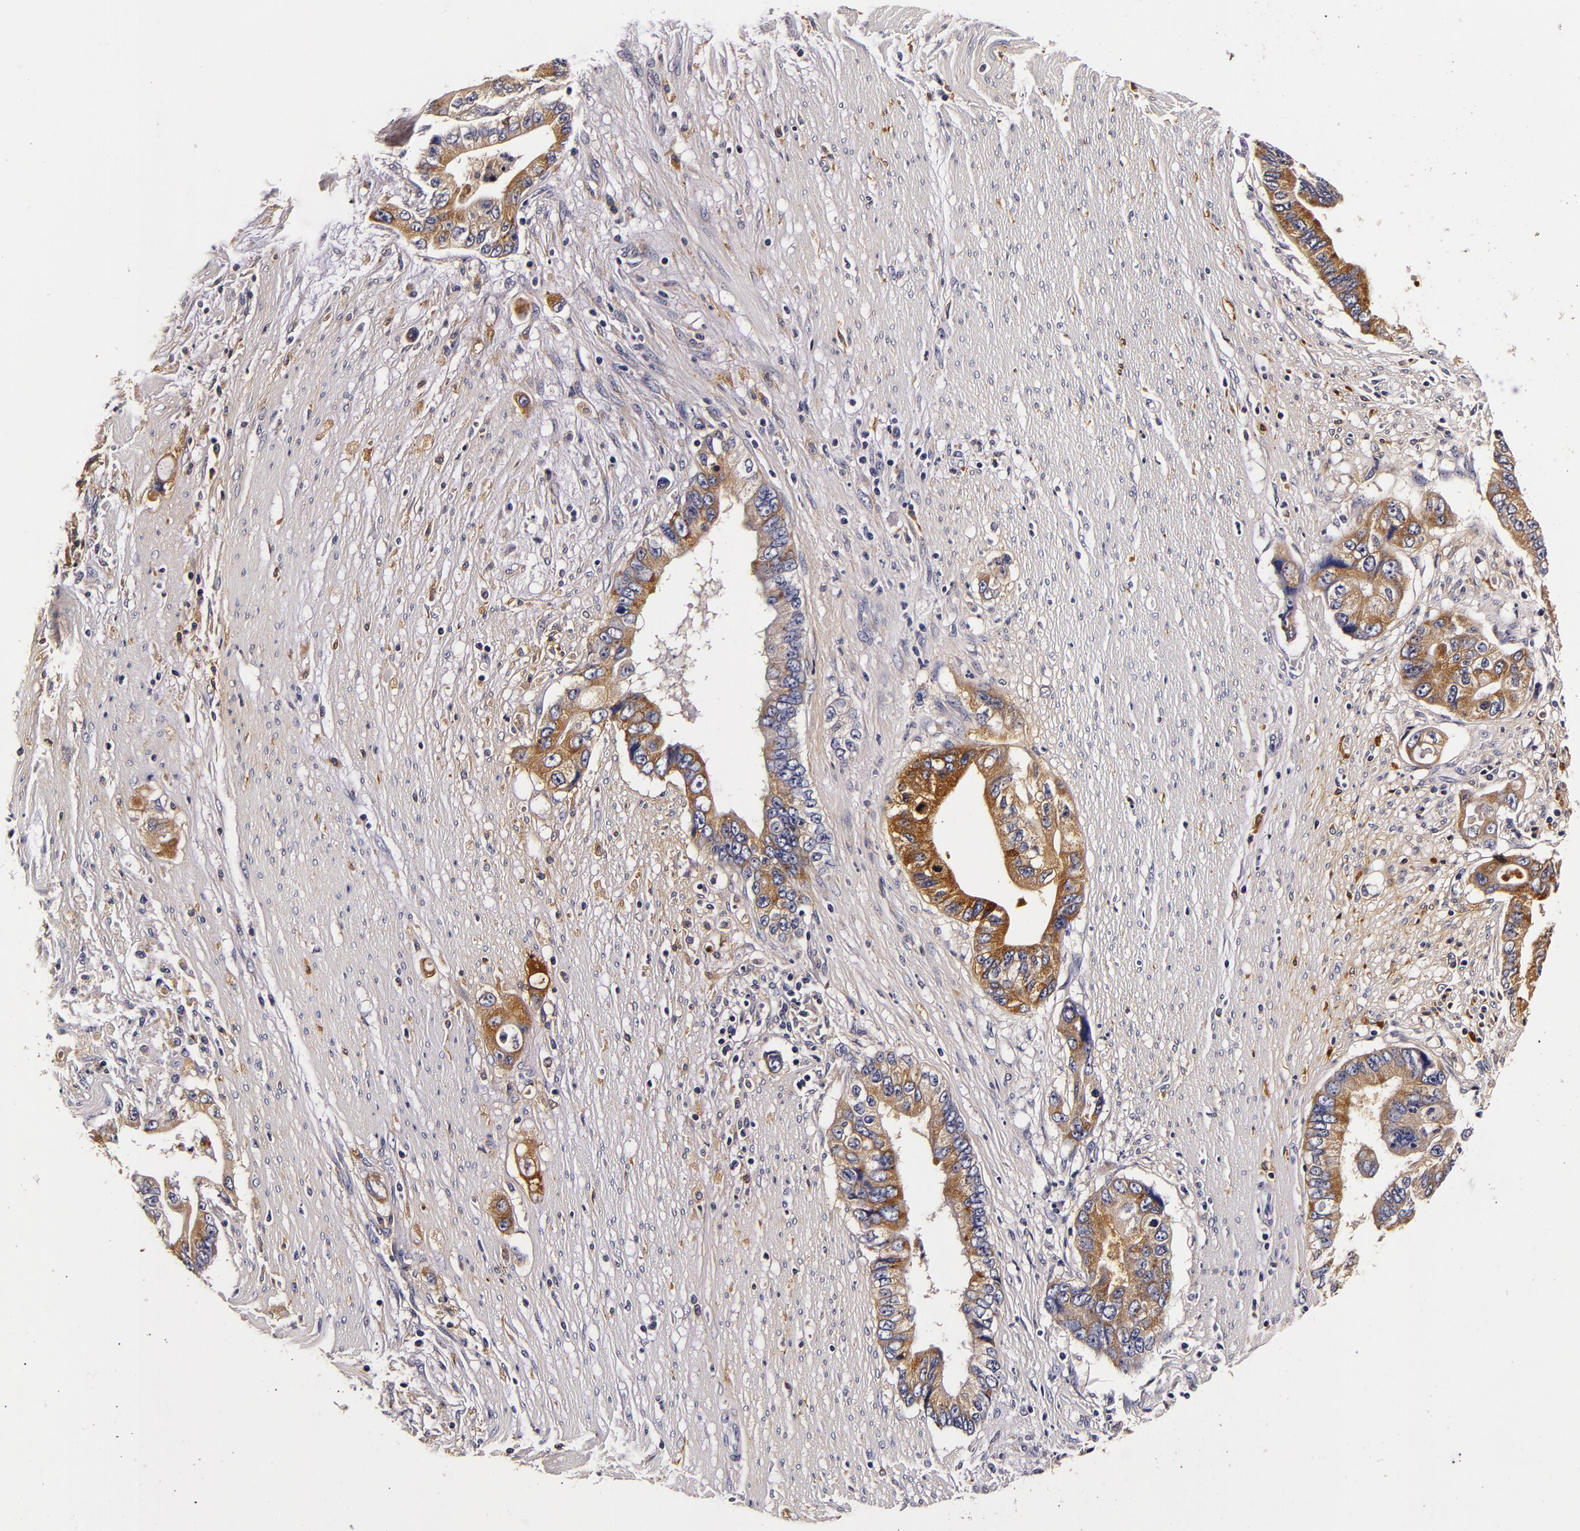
{"staining": {"intensity": "moderate", "quantity": "<25%", "location": "cytoplasmic/membranous"}, "tissue": "pancreatic cancer", "cell_type": "Tumor cells", "image_type": "cancer", "snomed": [{"axis": "morphology", "description": "Adenocarcinoma, NOS"}, {"axis": "topography", "description": "Pancreas"}, {"axis": "topography", "description": "Stomach, upper"}], "caption": "Pancreatic cancer (adenocarcinoma) was stained to show a protein in brown. There is low levels of moderate cytoplasmic/membranous staining in approximately <25% of tumor cells.", "gene": "LGALS3BP", "patient": {"sex": "male", "age": 77}}